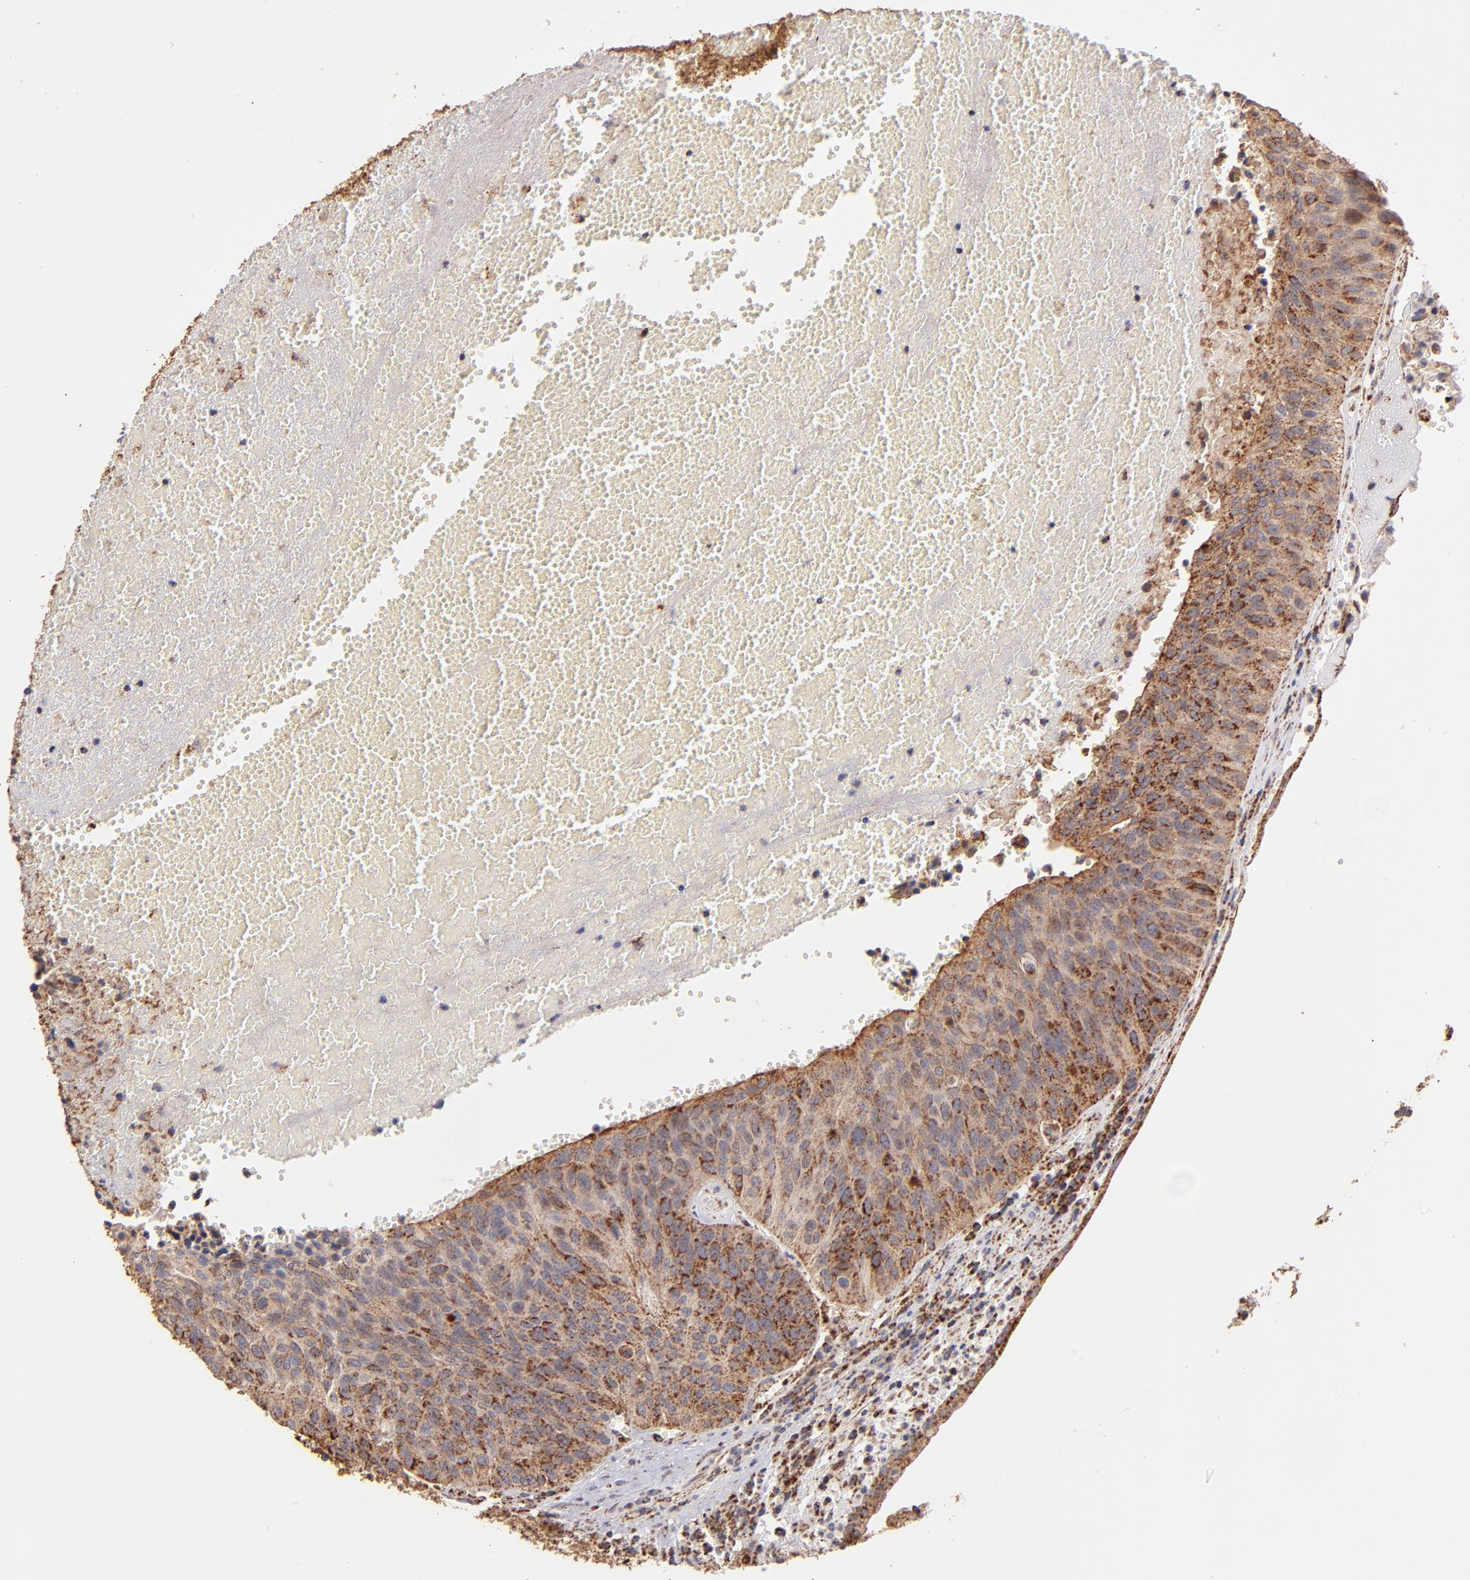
{"staining": {"intensity": "weak", "quantity": ">75%", "location": "cytoplasmic/membranous"}, "tissue": "urothelial cancer", "cell_type": "Tumor cells", "image_type": "cancer", "snomed": [{"axis": "morphology", "description": "Urothelial carcinoma, High grade"}, {"axis": "topography", "description": "Urinary bladder"}], "caption": "Urothelial cancer was stained to show a protein in brown. There is low levels of weak cytoplasmic/membranous staining in approximately >75% of tumor cells.", "gene": "DLST", "patient": {"sex": "male", "age": 66}}